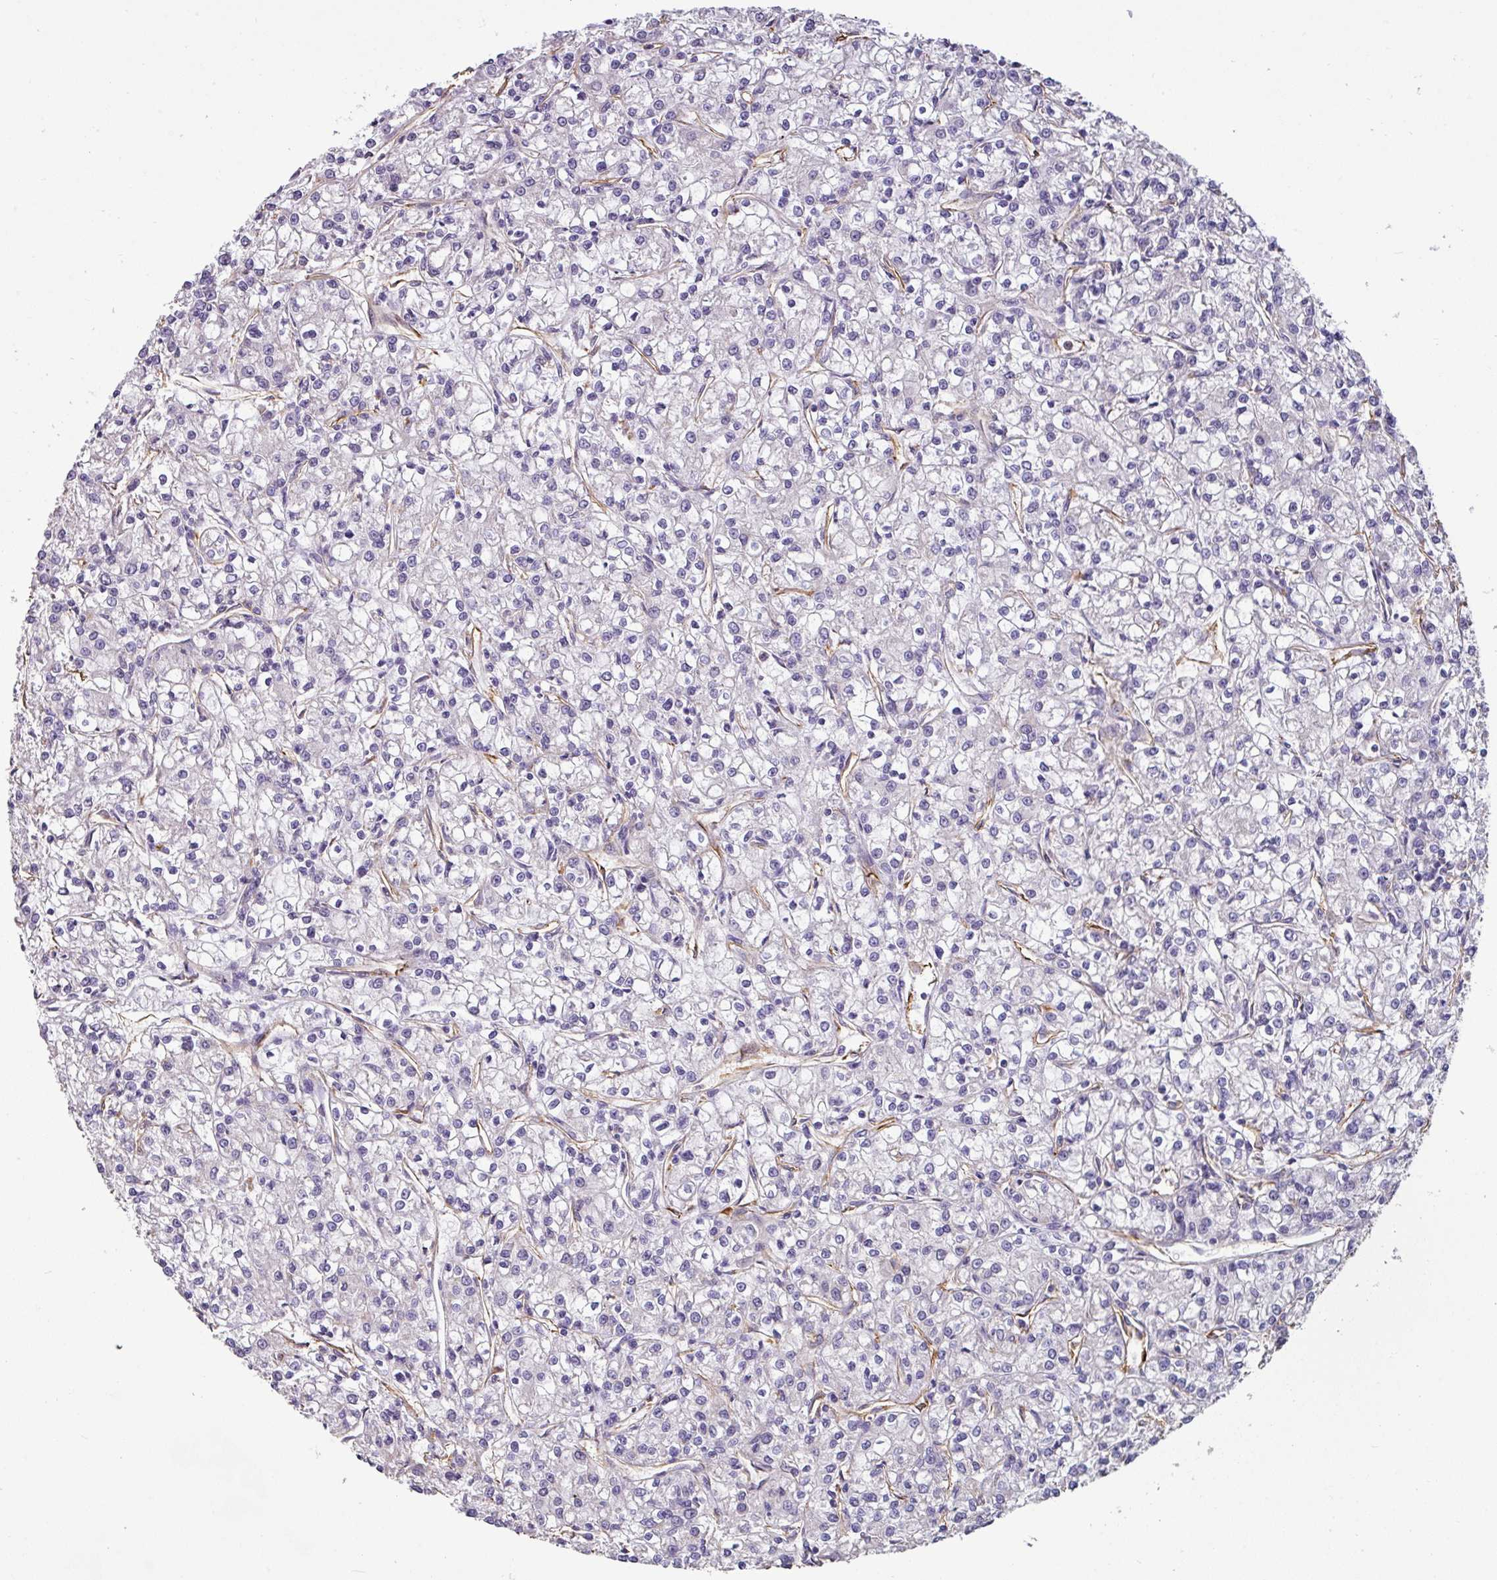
{"staining": {"intensity": "negative", "quantity": "none", "location": "none"}, "tissue": "renal cancer", "cell_type": "Tumor cells", "image_type": "cancer", "snomed": [{"axis": "morphology", "description": "Adenocarcinoma, NOS"}, {"axis": "topography", "description": "Kidney"}], "caption": "Image shows no protein staining in tumor cells of adenocarcinoma (renal) tissue. (DAB (3,3'-diaminobenzidine) IHC, high magnification).", "gene": "ZNF280C", "patient": {"sex": "female", "age": 59}}